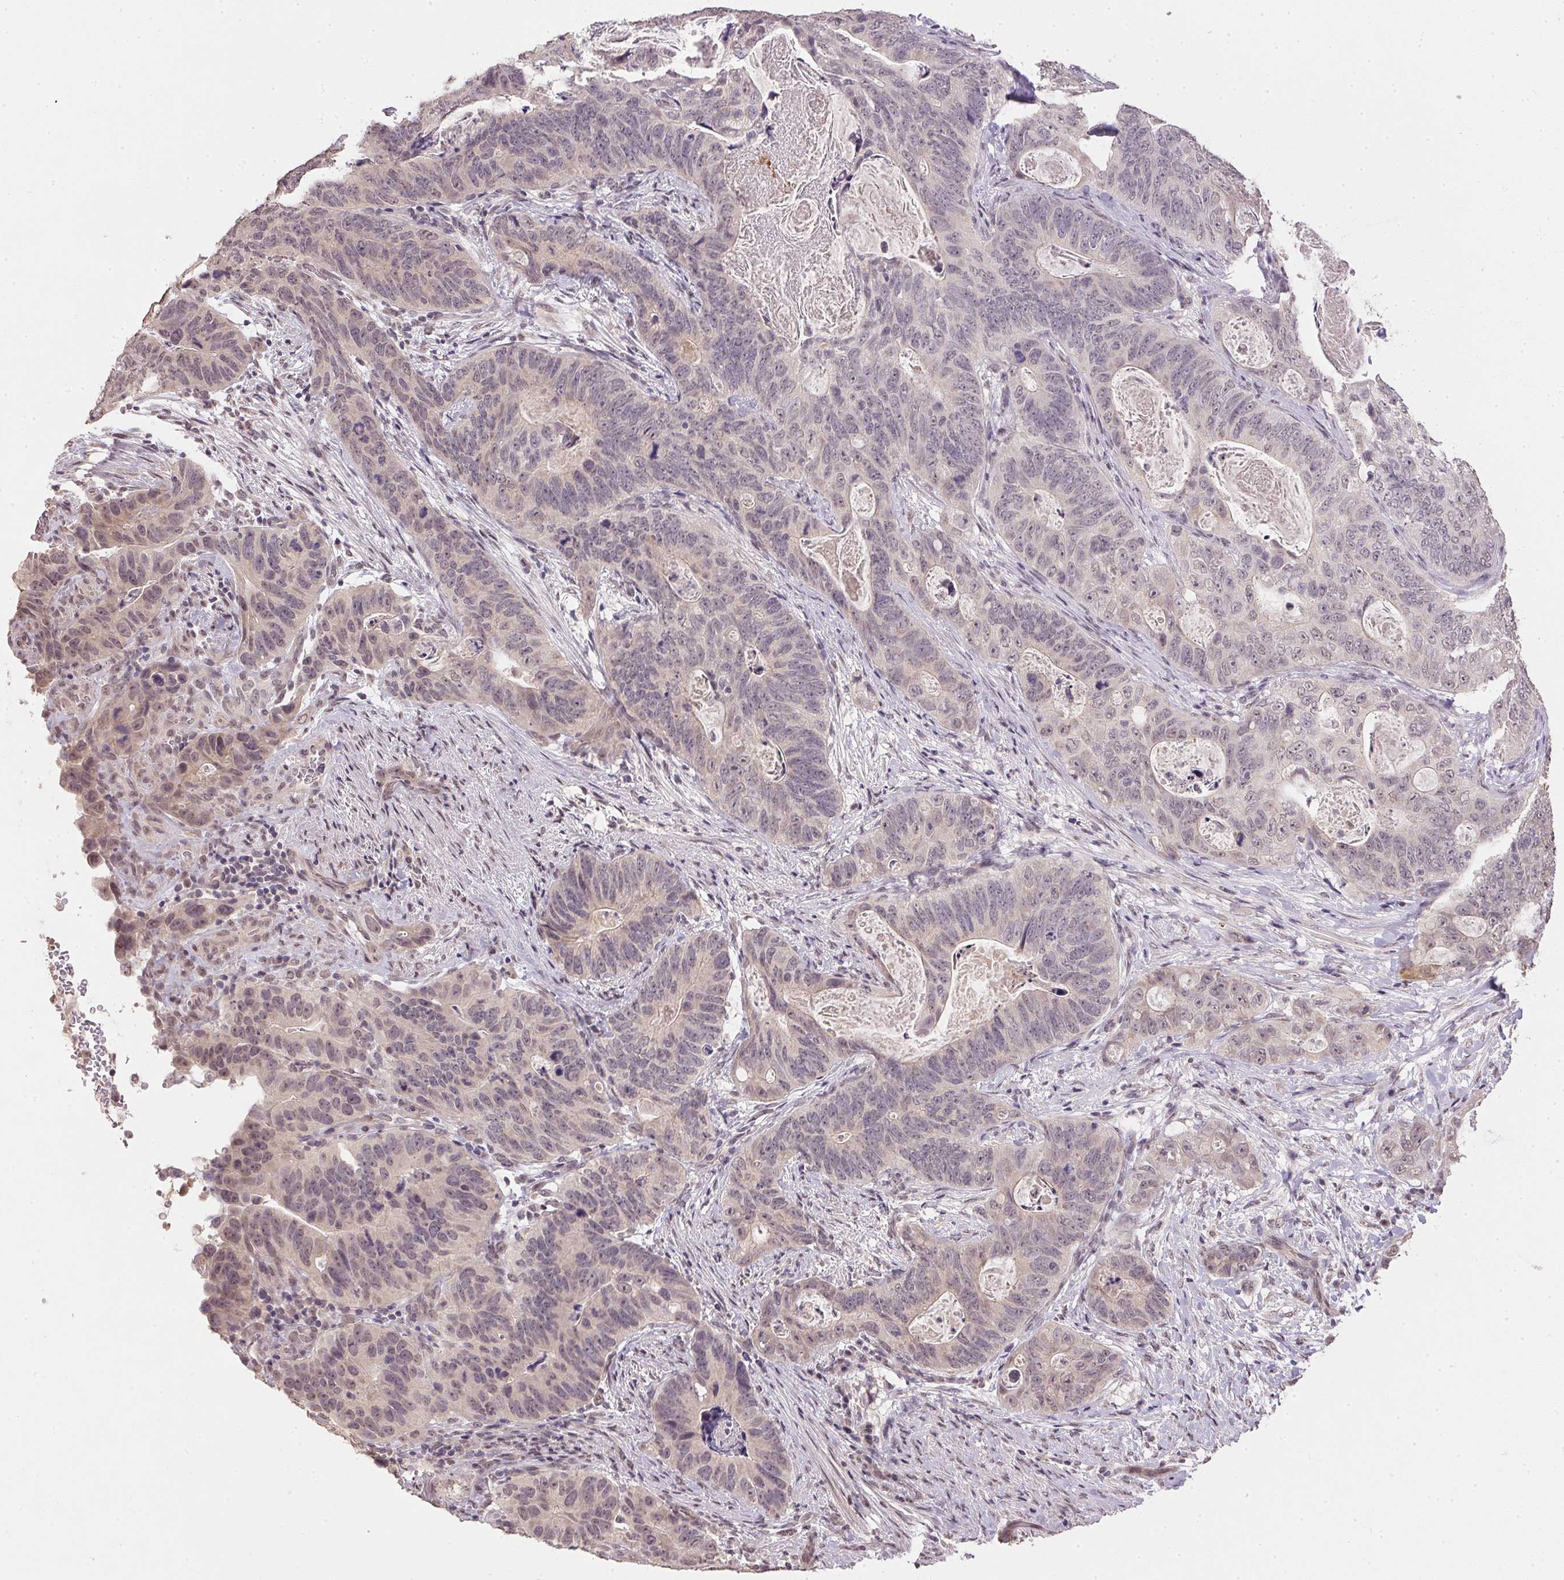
{"staining": {"intensity": "moderate", "quantity": "<25%", "location": "cytoplasmic/membranous"}, "tissue": "stomach cancer", "cell_type": "Tumor cells", "image_type": "cancer", "snomed": [{"axis": "morphology", "description": "Normal tissue, NOS"}, {"axis": "morphology", "description": "Adenocarcinoma, NOS"}, {"axis": "topography", "description": "Stomach"}], "caption": "Immunohistochemical staining of stomach cancer (adenocarcinoma) reveals low levels of moderate cytoplasmic/membranous expression in approximately <25% of tumor cells. Immunohistochemistry stains the protein of interest in brown and the nuclei are stained blue.", "gene": "PPP4R4", "patient": {"sex": "female", "age": 89}}